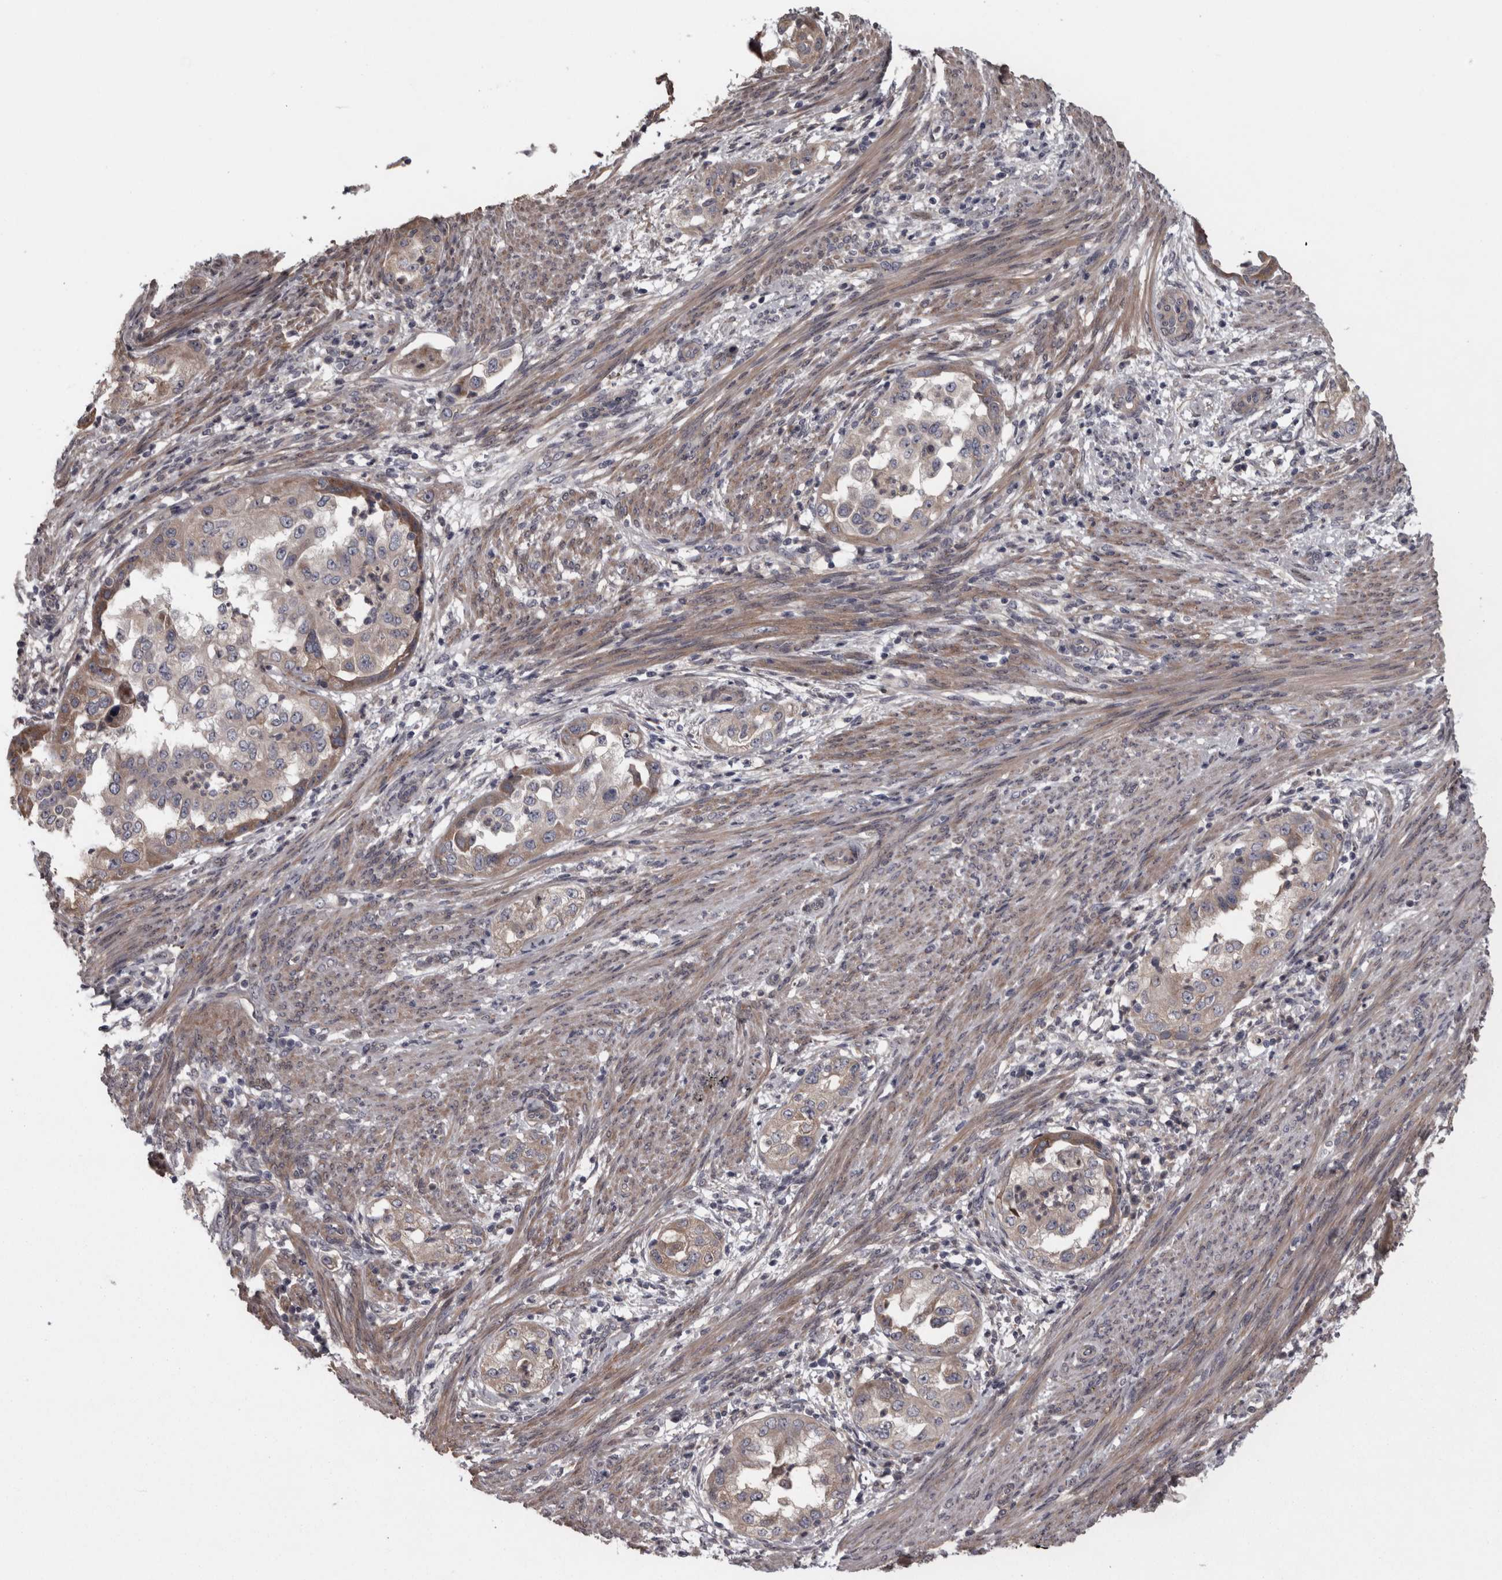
{"staining": {"intensity": "weak", "quantity": ">75%", "location": "cytoplasmic/membranous"}, "tissue": "endometrial cancer", "cell_type": "Tumor cells", "image_type": "cancer", "snomed": [{"axis": "morphology", "description": "Adenocarcinoma, NOS"}, {"axis": "topography", "description": "Endometrium"}], "caption": "DAB immunohistochemical staining of endometrial cancer reveals weak cytoplasmic/membranous protein staining in approximately >75% of tumor cells.", "gene": "RSU1", "patient": {"sex": "female", "age": 85}}